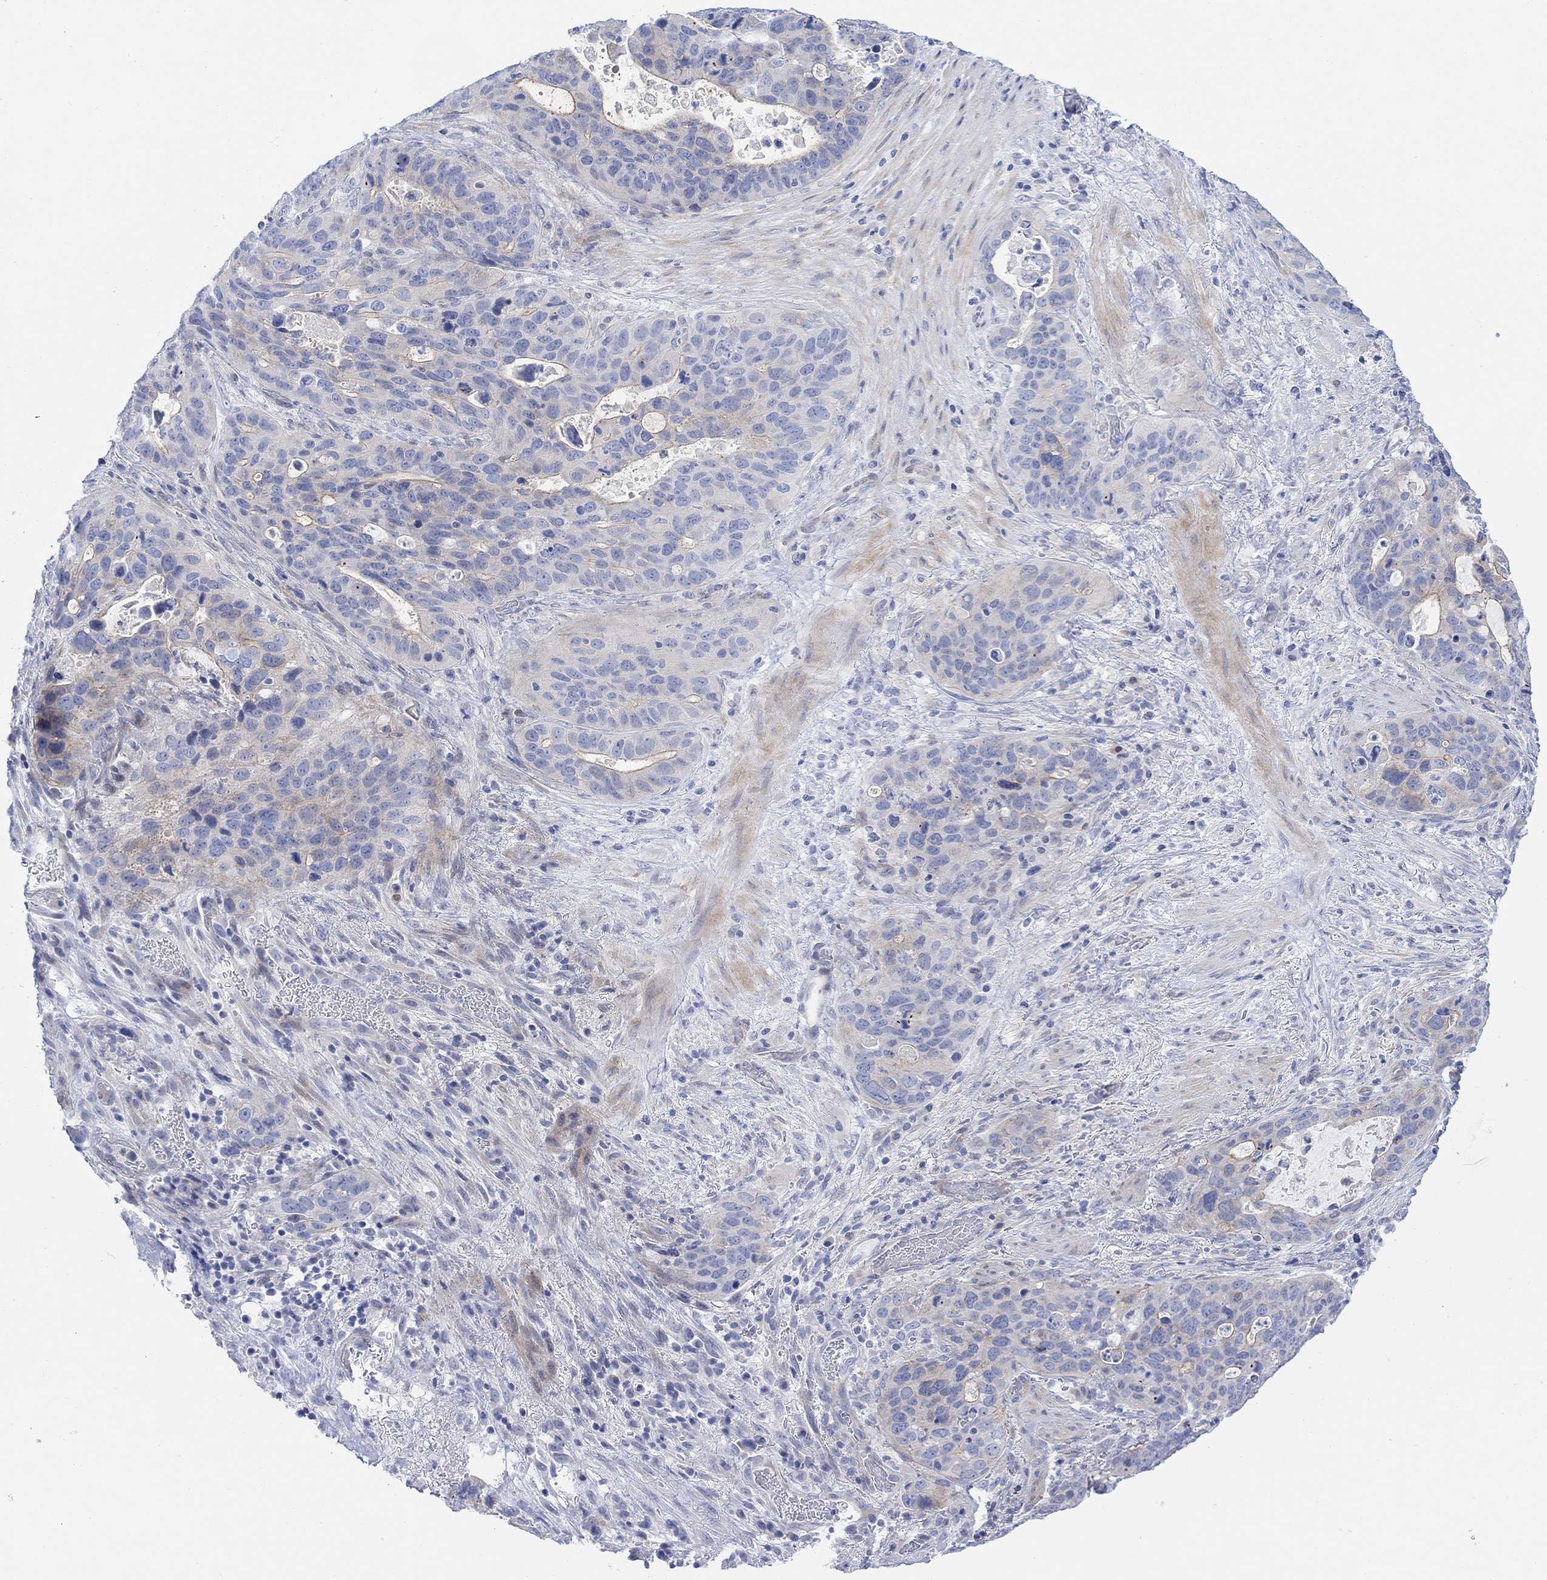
{"staining": {"intensity": "weak", "quantity": "<25%", "location": "cytoplasmic/membranous"}, "tissue": "stomach cancer", "cell_type": "Tumor cells", "image_type": "cancer", "snomed": [{"axis": "morphology", "description": "Adenocarcinoma, NOS"}, {"axis": "topography", "description": "Stomach"}], "caption": "IHC of stomach adenocarcinoma displays no expression in tumor cells.", "gene": "TLDC2", "patient": {"sex": "male", "age": 54}}